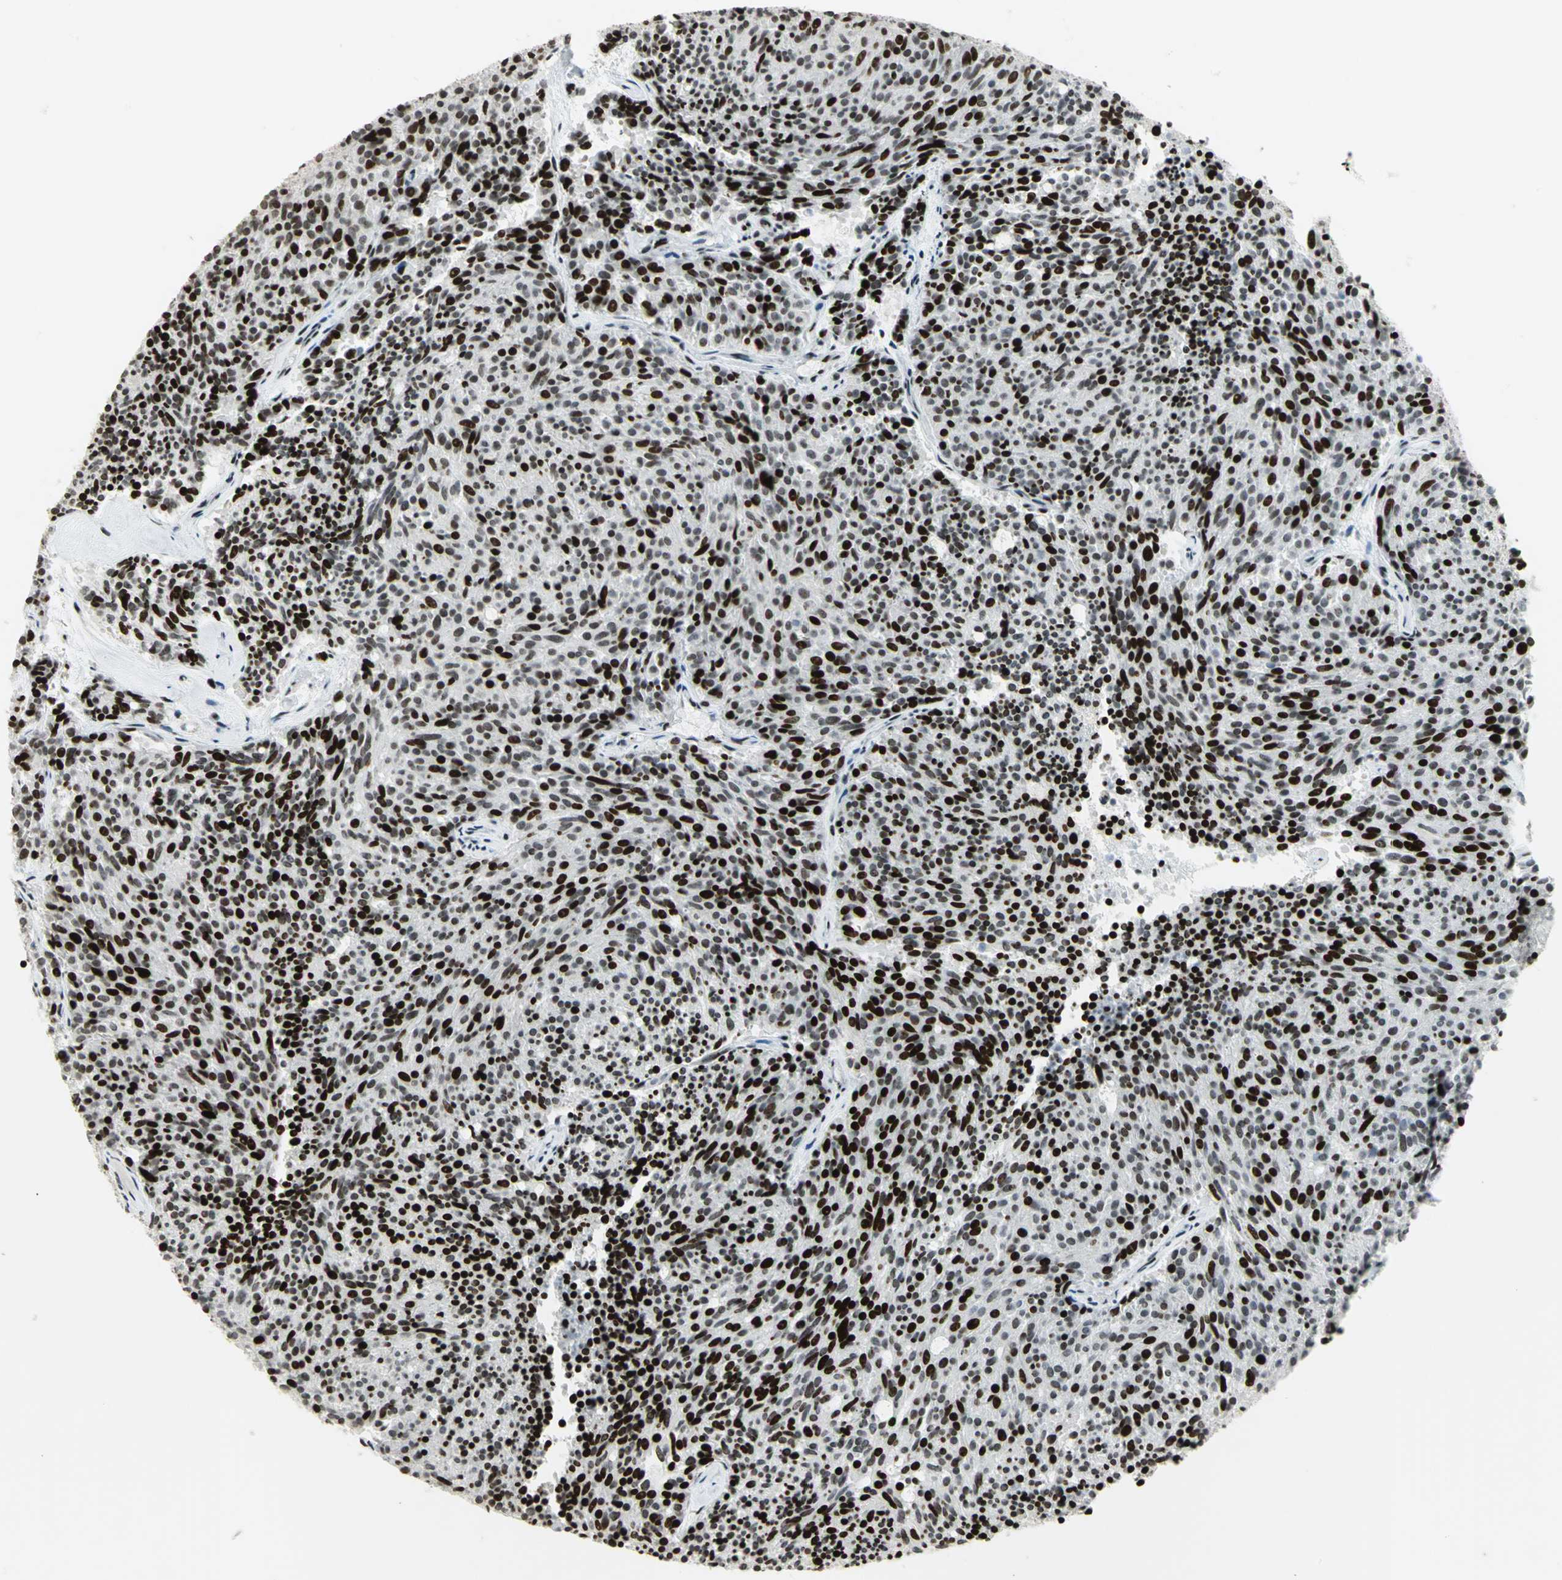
{"staining": {"intensity": "strong", "quantity": ">75%", "location": "nuclear"}, "tissue": "carcinoid", "cell_type": "Tumor cells", "image_type": "cancer", "snomed": [{"axis": "morphology", "description": "Carcinoid, malignant, NOS"}, {"axis": "topography", "description": "Pancreas"}], "caption": "Immunohistochemistry (IHC) of human carcinoid shows high levels of strong nuclear positivity in approximately >75% of tumor cells.", "gene": "KDM1A", "patient": {"sex": "female", "age": 54}}